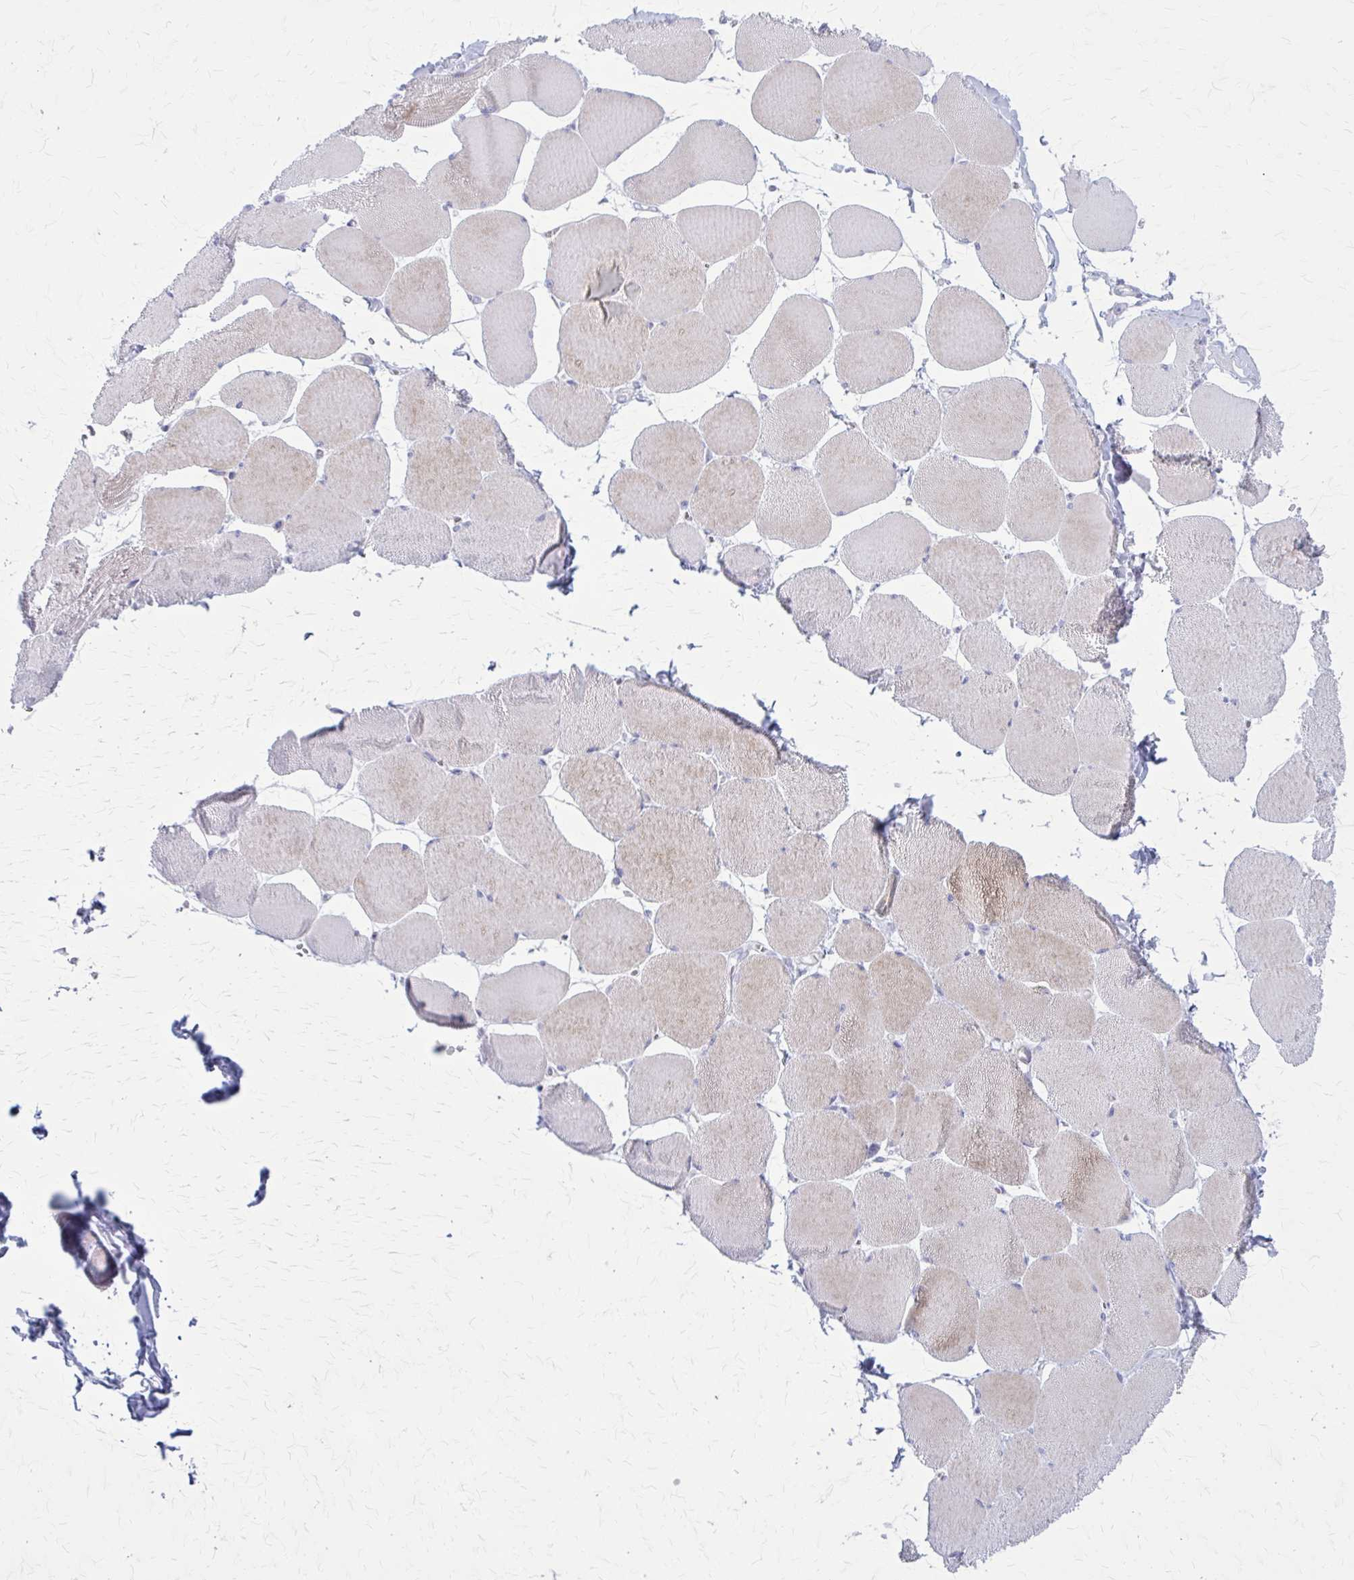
{"staining": {"intensity": "weak", "quantity": ">75%", "location": "cytoplasmic/membranous"}, "tissue": "skeletal muscle", "cell_type": "Myocytes", "image_type": "normal", "snomed": [{"axis": "morphology", "description": "Normal tissue, NOS"}, {"axis": "topography", "description": "Skeletal muscle"}], "caption": "Immunohistochemistry (DAB (3,3'-diaminobenzidine)) staining of unremarkable human skeletal muscle reveals weak cytoplasmic/membranous protein expression in about >75% of myocytes.", "gene": "PITPNM1", "patient": {"sex": "female", "age": 75}}